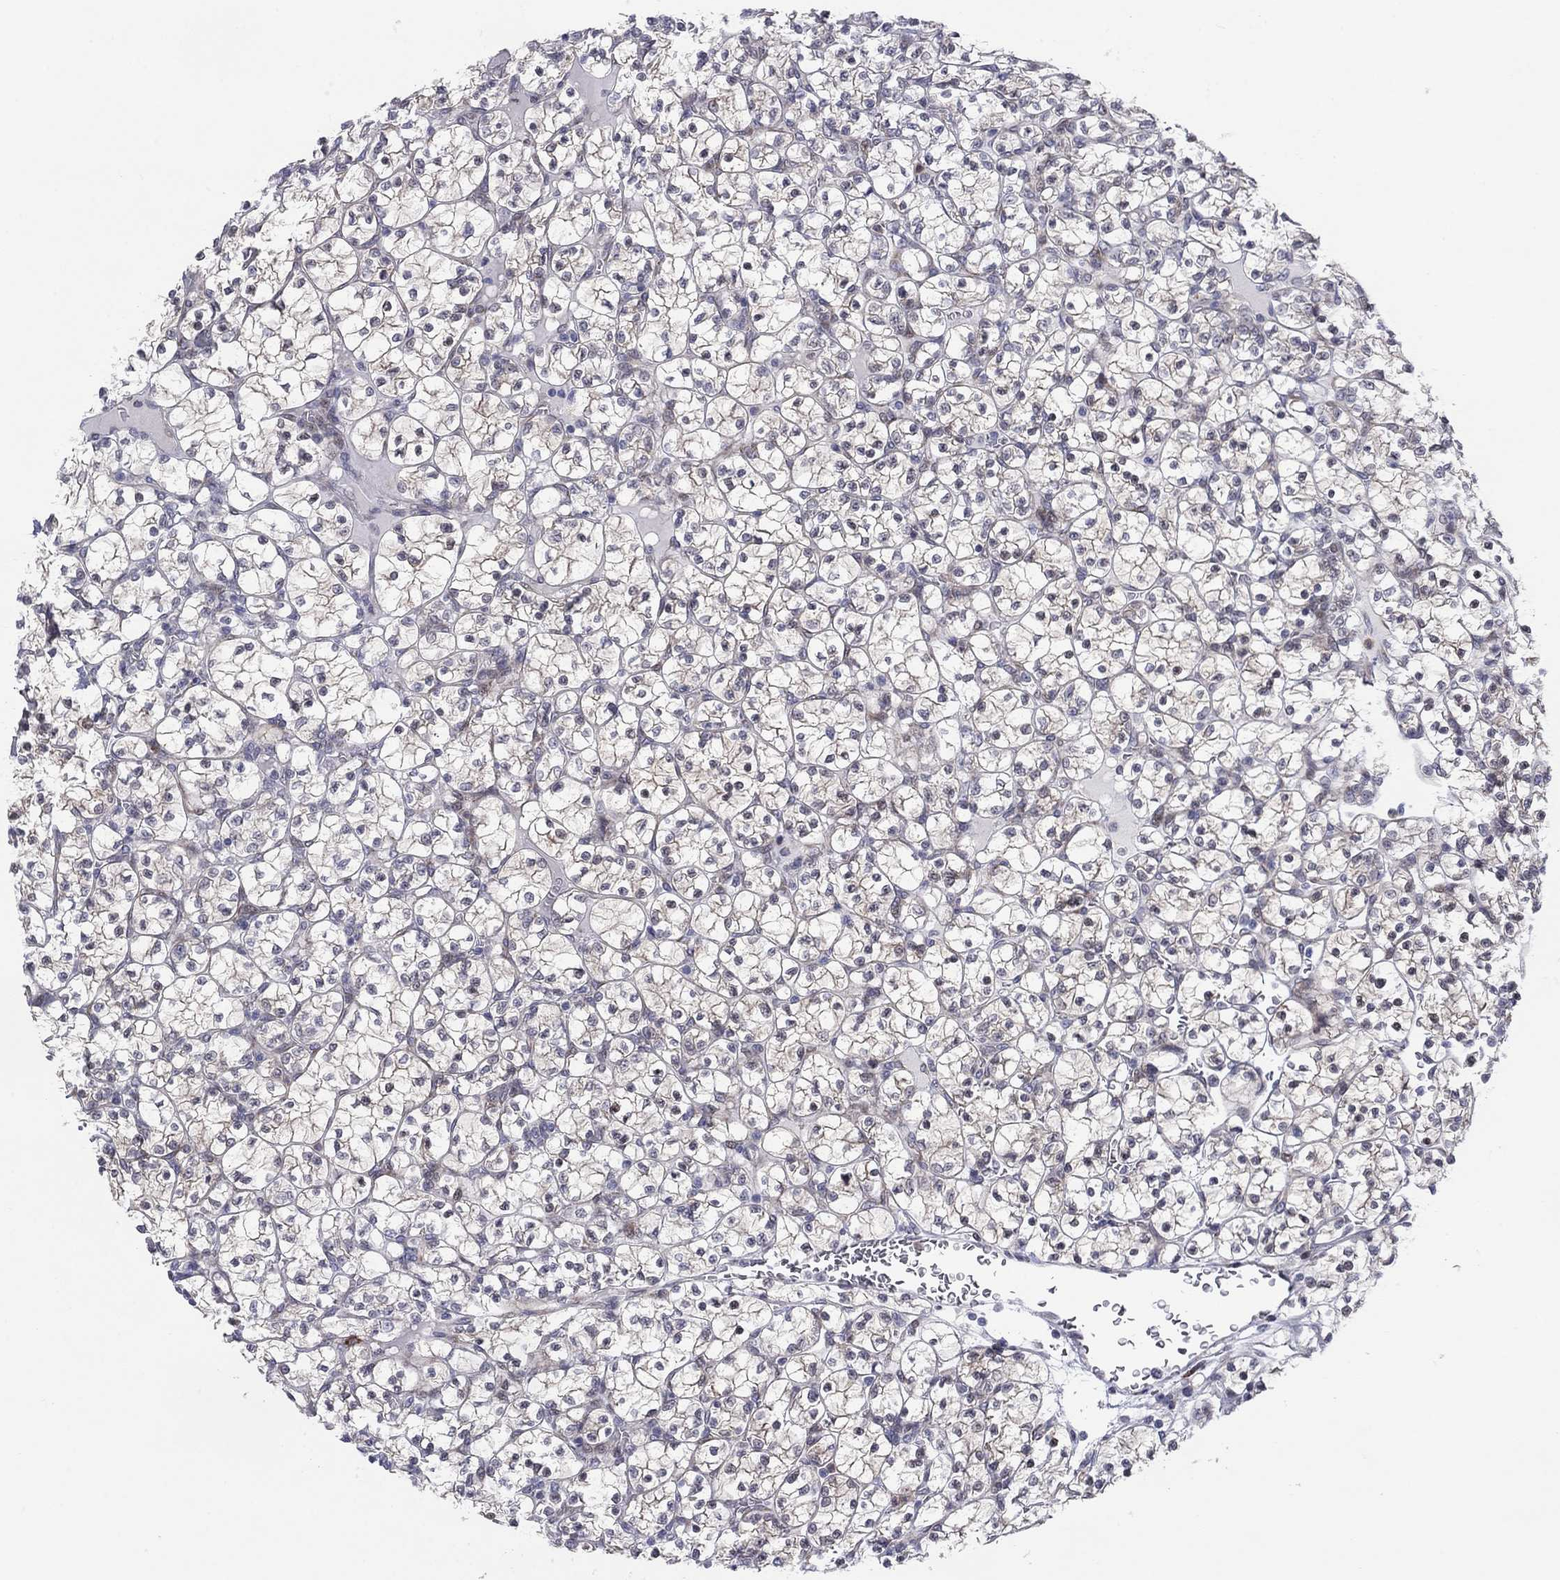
{"staining": {"intensity": "weak", "quantity": "25%-75%", "location": "cytoplasmic/membranous"}, "tissue": "renal cancer", "cell_type": "Tumor cells", "image_type": "cancer", "snomed": [{"axis": "morphology", "description": "Adenocarcinoma, NOS"}, {"axis": "topography", "description": "Kidney"}], "caption": "Immunohistochemistry (IHC) micrograph of renal cancer (adenocarcinoma) stained for a protein (brown), which displays low levels of weak cytoplasmic/membranous expression in about 25%-75% of tumor cells.", "gene": "TTC21B", "patient": {"sex": "female", "age": 89}}